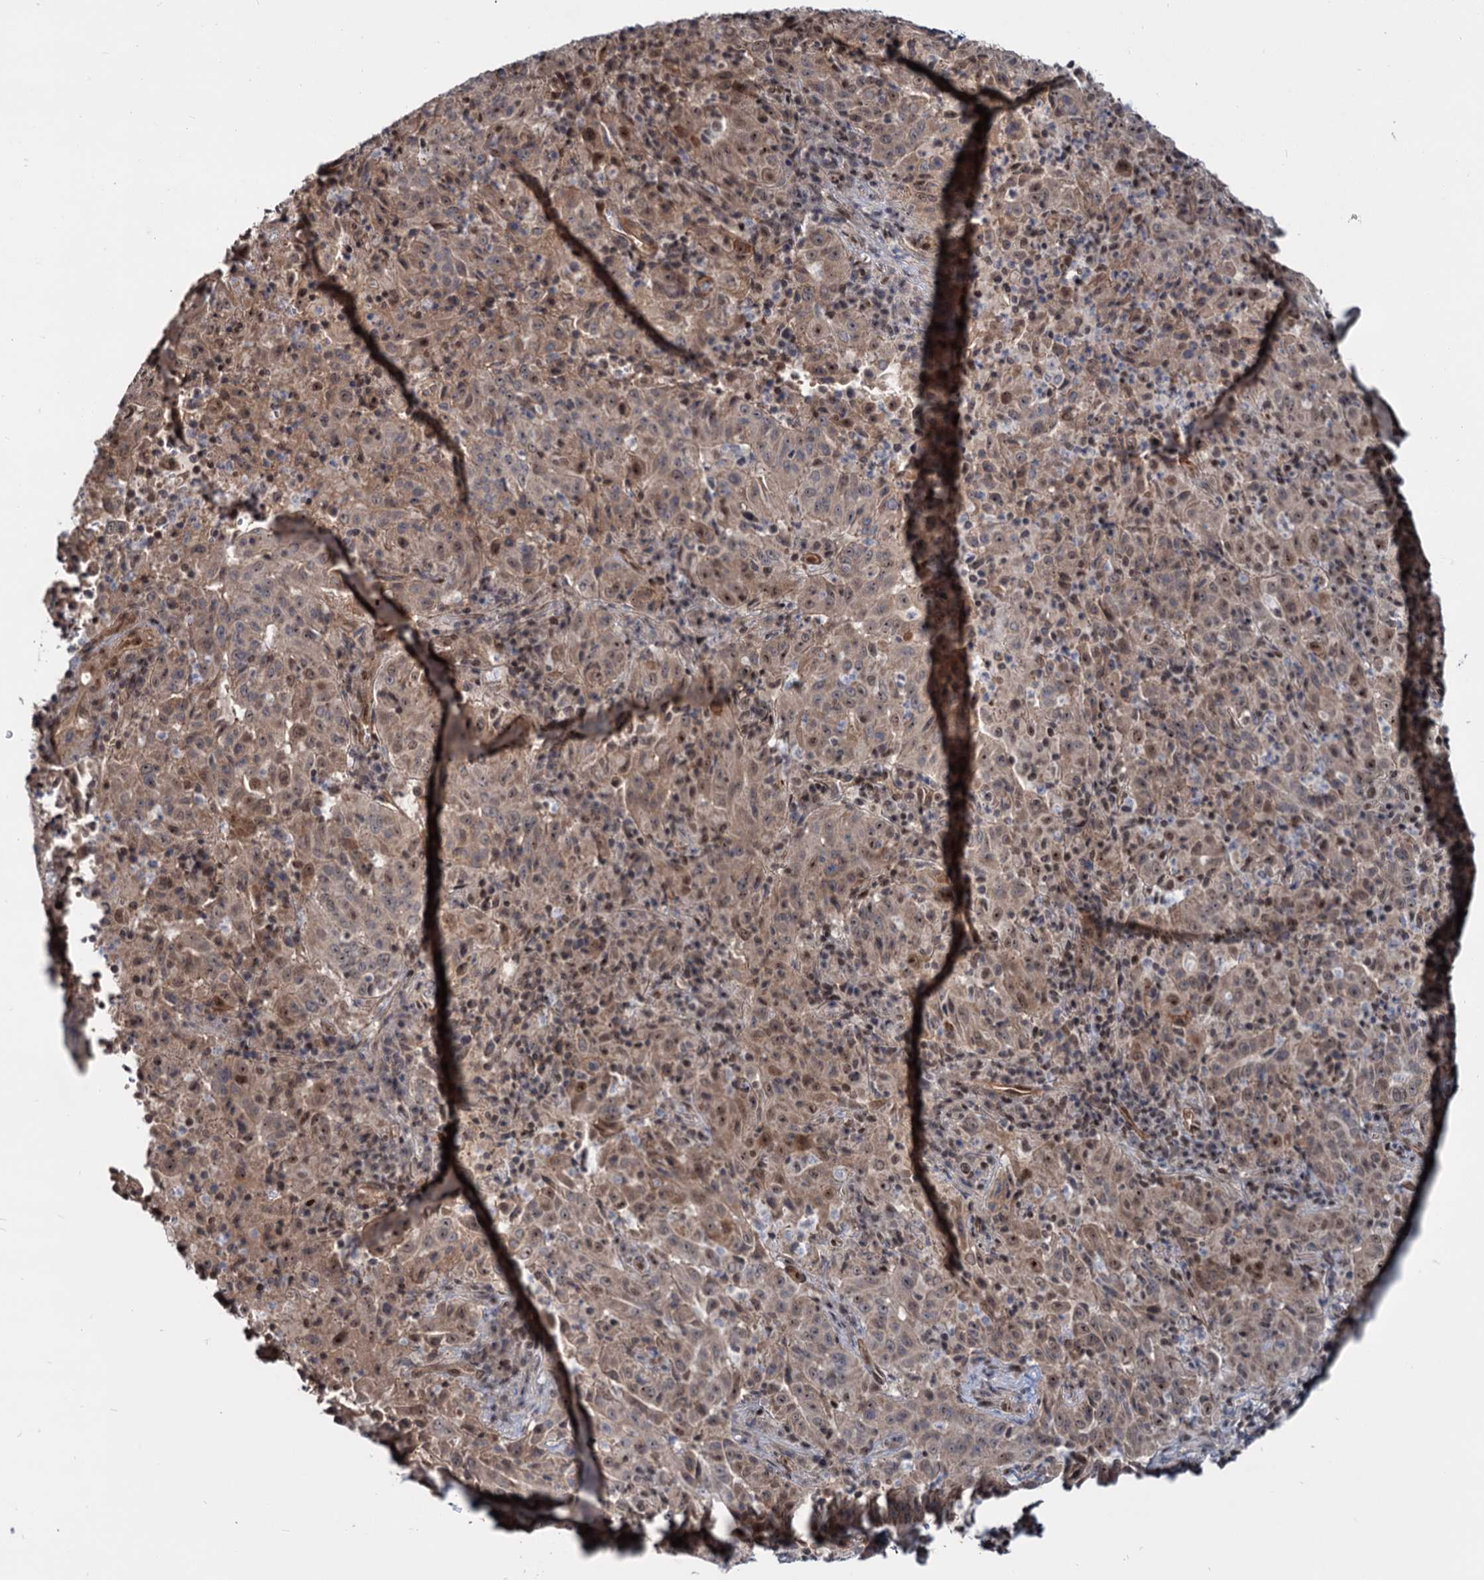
{"staining": {"intensity": "moderate", "quantity": ">75%", "location": "cytoplasmic/membranous,nuclear"}, "tissue": "pancreatic cancer", "cell_type": "Tumor cells", "image_type": "cancer", "snomed": [{"axis": "morphology", "description": "Adenocarcinoma, NOS"}, {"axis": "topography", "description": "Pancreas"}], "caption": "Immunohistochemical staining of human pancreatic adenocarcinoma shows medium levels of moderate cytoplasmic/membranous and nuclear positivity in about >75% of tumor cells. Immunohistochemistry stains the protein of interest in brown and the nuclei are stained blue.", "gene": "UBLCP1", "patient": {"sex": "male", "age": 63}}